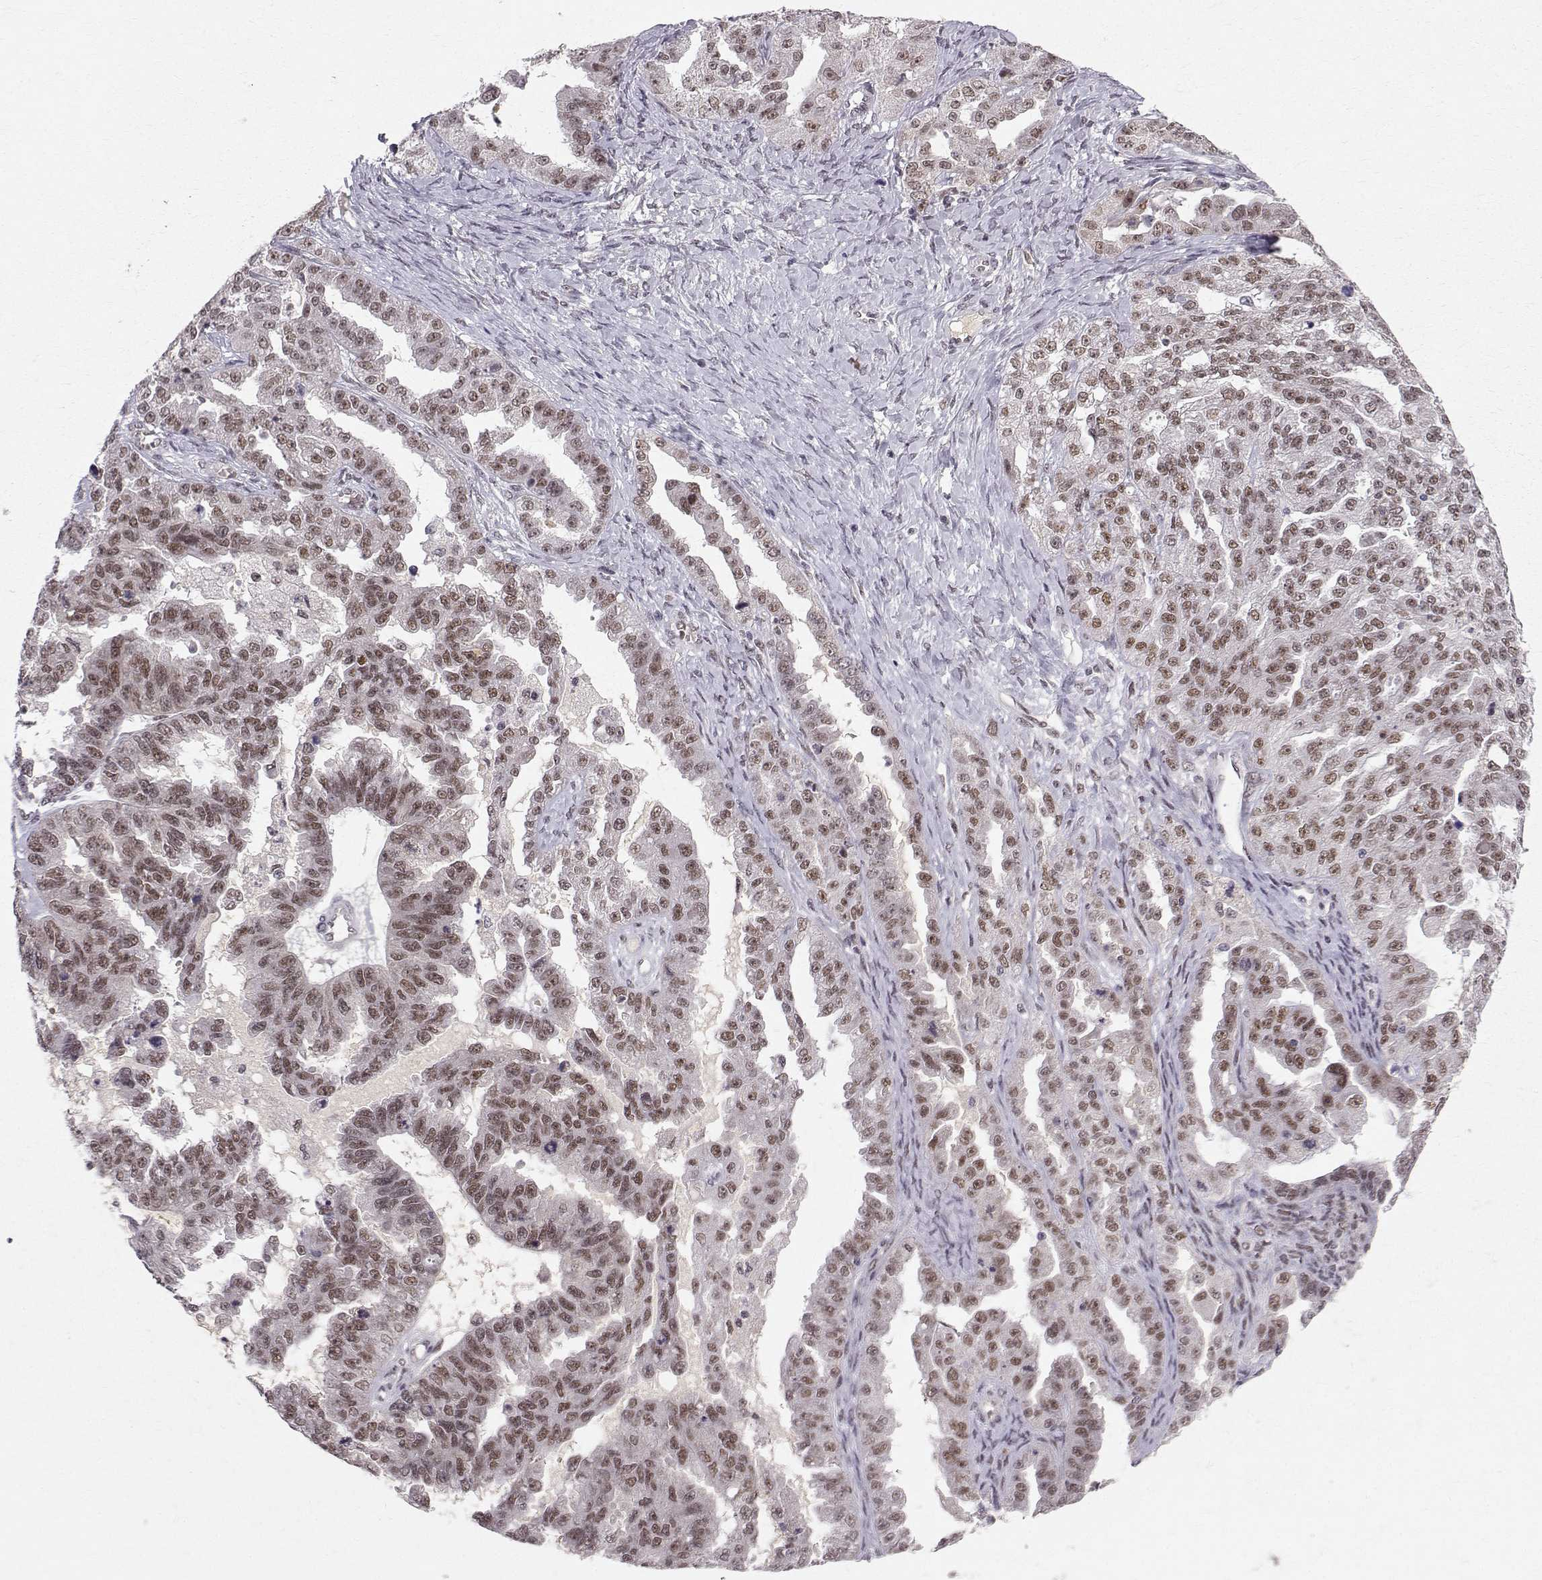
{"staining": {"intensity": "moderate", "quantity": "25%-75%", "location": "nuclear"}, "tissue": "ovarian cancer", "cell_type": "Tumor cells", "image_type": "cancer", "snomed": [{"axis": "morphology", "description": "Cystadenocarcinoma, serous, NOS"}, {"axis": "topography", "description": "Ovary"}], "caption": "Immunohistochemical staining of ovarian serous cystadenocarcinoma demonstrates medium levels of moderate nuclear staining in about 25%-75% of tumor cells. Nuclei are stained in blue.", "gene": "RPP38", "patient": {"sex": "female", "age": 58}}